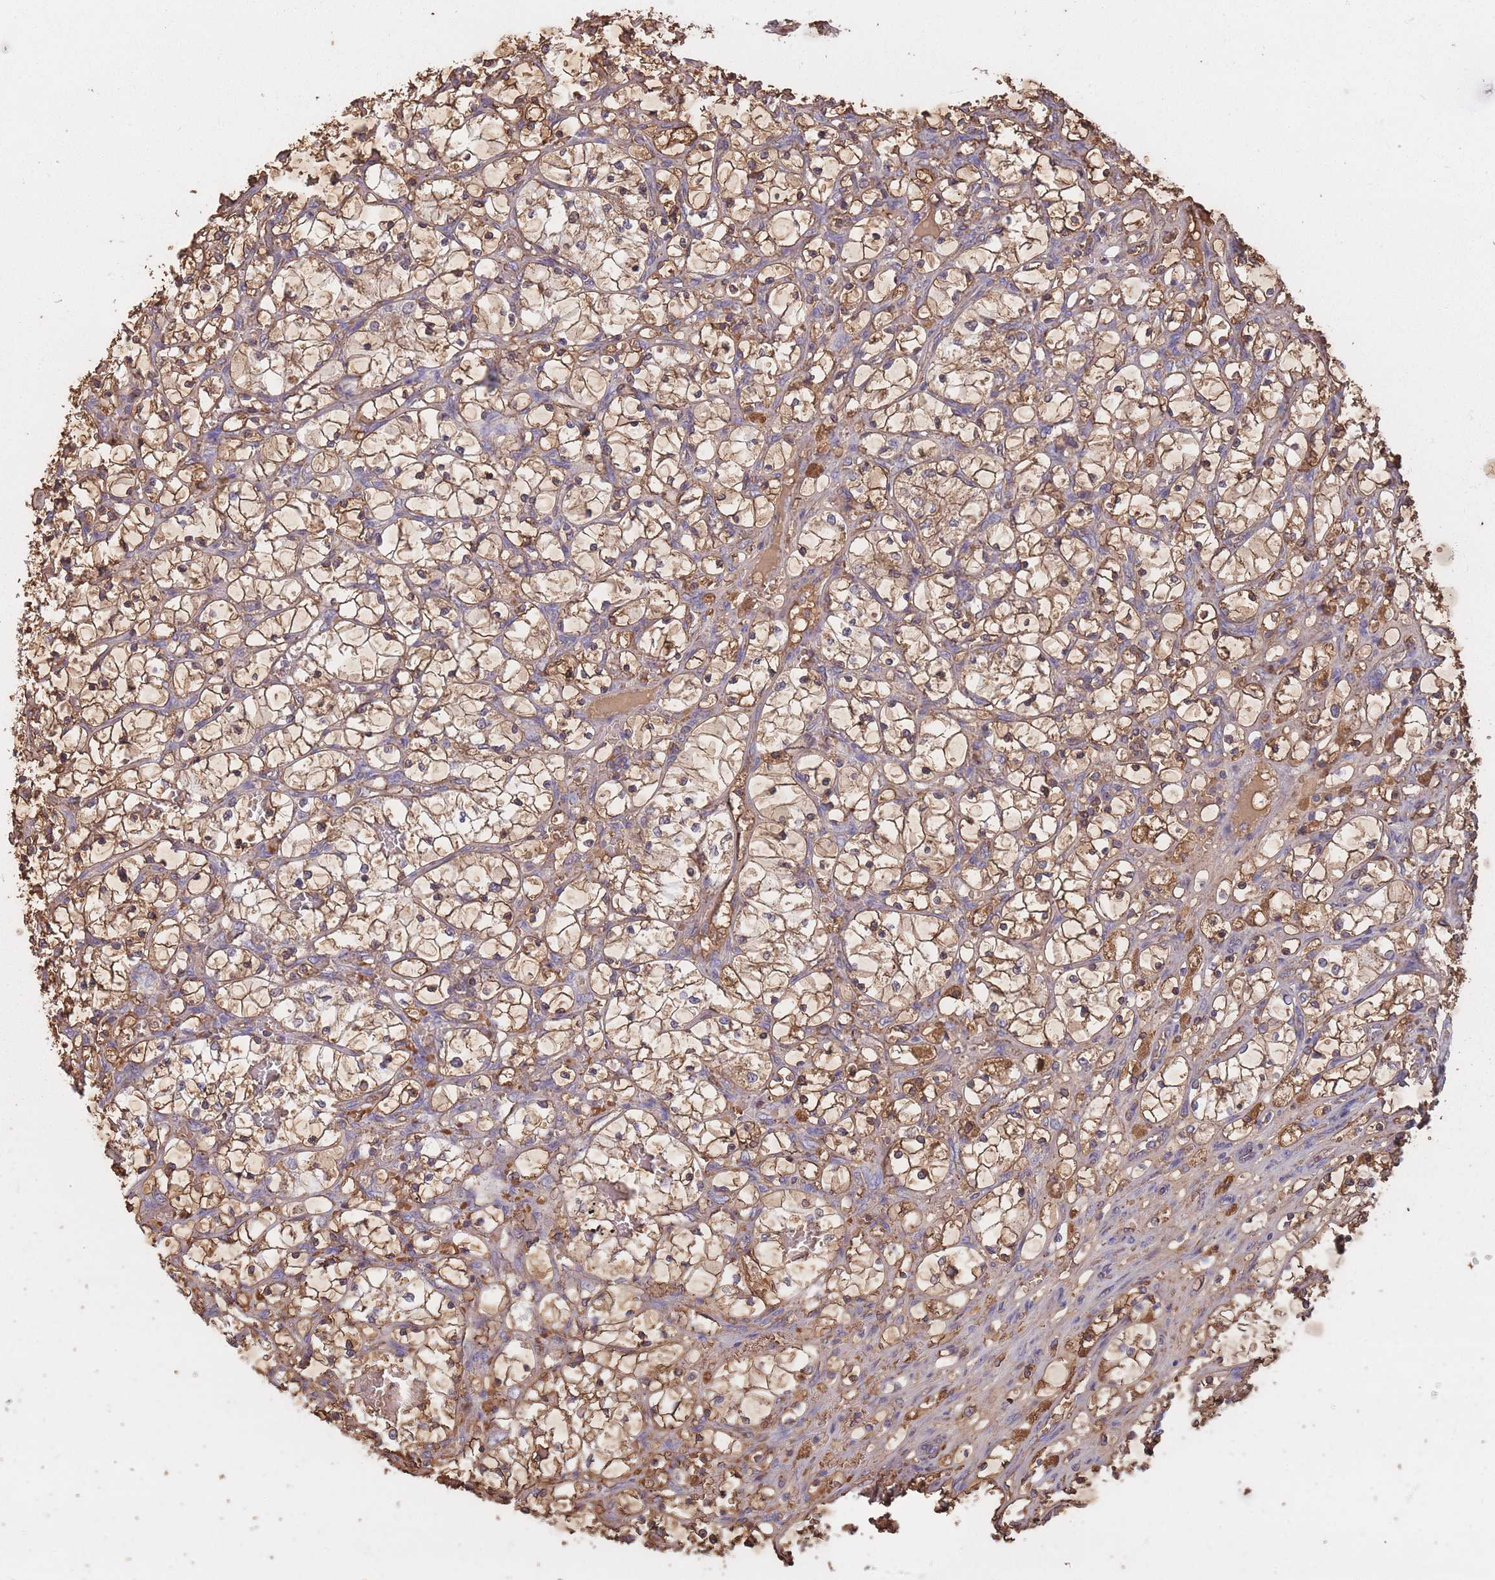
{"staining": {"intensity": "weak", "quantity": ">75%", "location": "cytoplasmic/membranous"}, "tissue": "renal cancer", "cell_type": "Tumor cells", "image_type": "cancer", "snomed": [{"axis": "morphology", "description": "Adenocarcinoma, NOS"}, {"axis": "topography", "description": "Kidney"}], "caption": "Immunohistochemistry (IHC) staining of renal adenocarcinoma, which displays low levels of weak cytoplasmic/membranous staining in about >75% of tumor cells indicating weak cytoplasmic/membranous protein expression. The staining was performed using DAB (brown) for protein detection and nuclei were counterstained in hematoxylin (blue).", "gene": "KAT2A", "patient": {"sex": "female", "age": 69}}